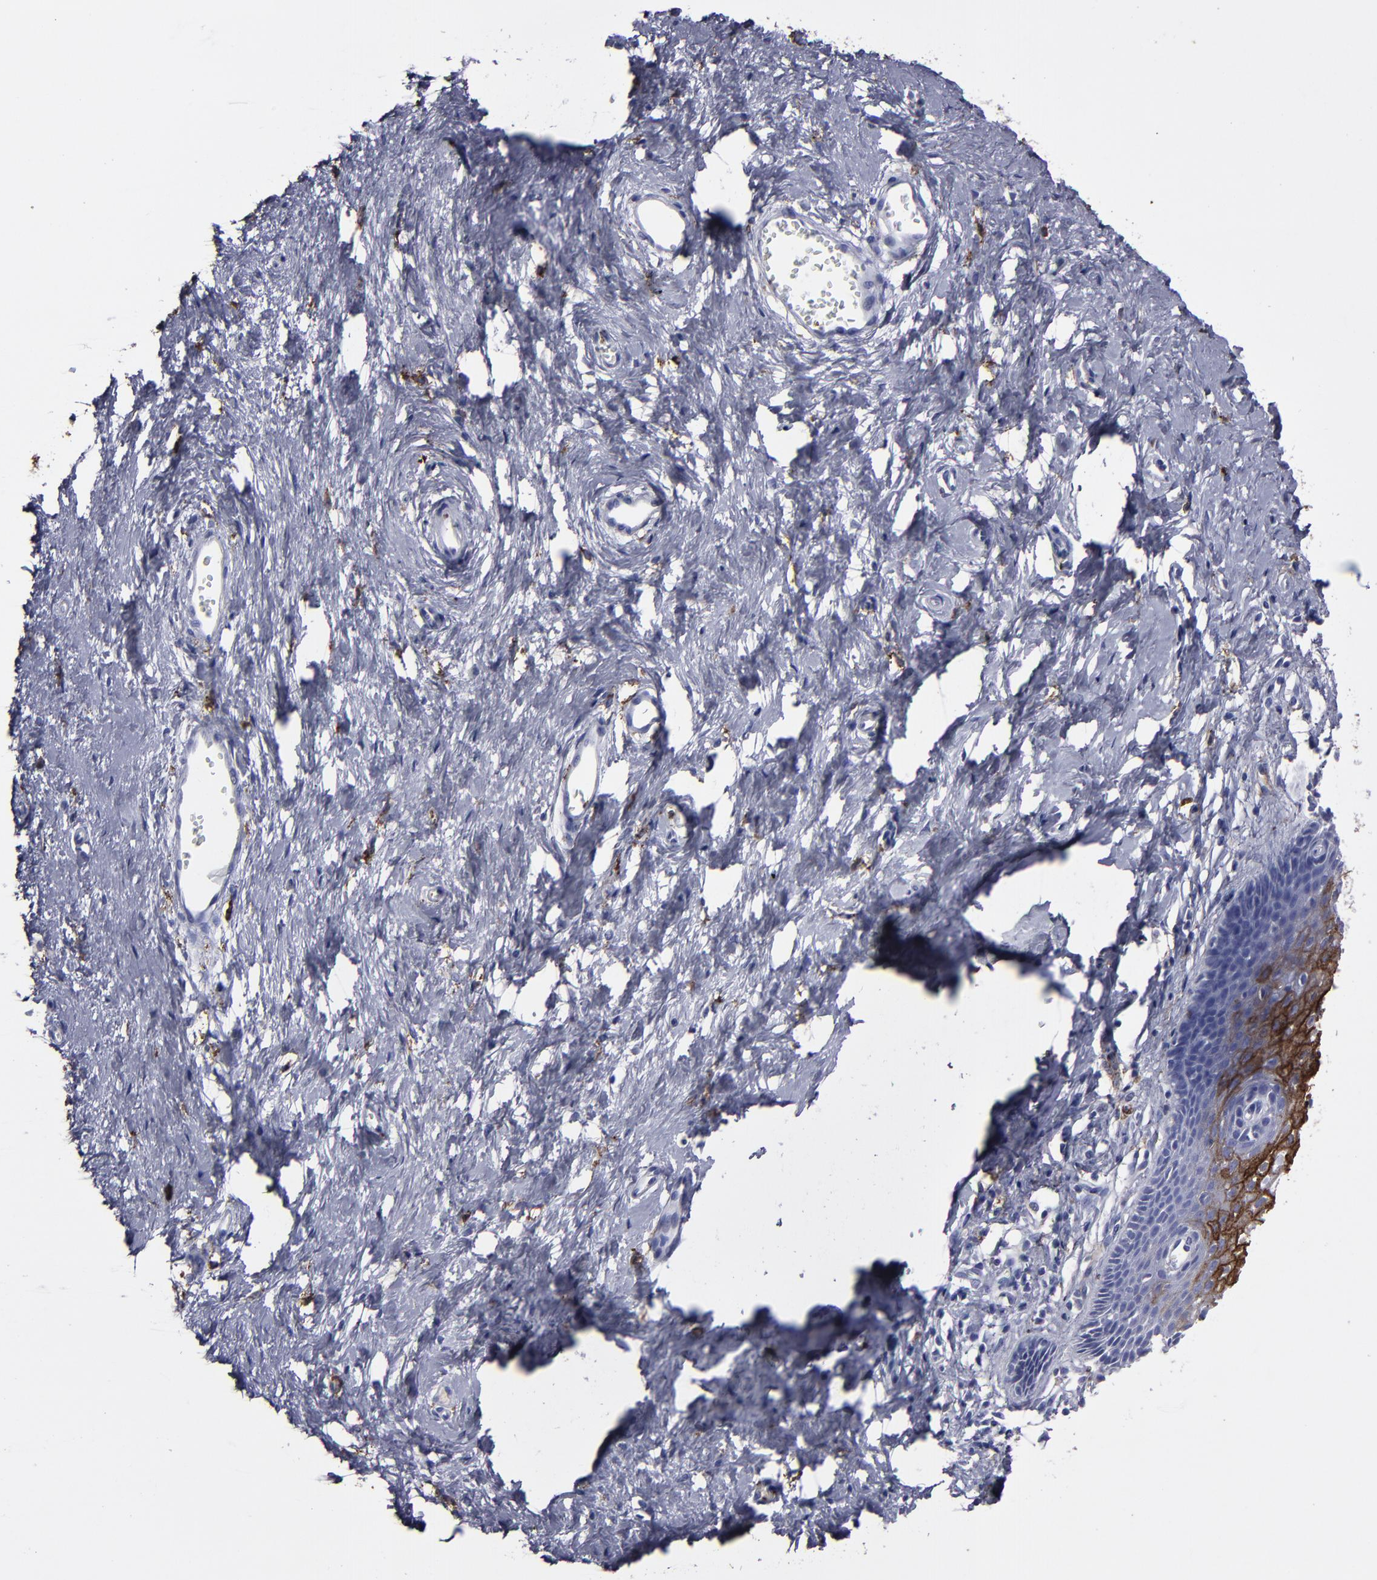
{"staining": {"intensity": "negative", "quantity": "none", "location": "none"}, "tissue": "cervix", "cell_type": "Glandular cells", "image_type": "normal", "snomed": [{"axis": "morphology", "description": "Normal tissue, NOS"}, {"axis": "topography", "description": "Cervix"}], "caption": "Normal cervix was stained to show a protein in brown. There is no significant expression in glandular cells.", "gene": "CD36", "patient": {"sex": "female", "age": 39}}